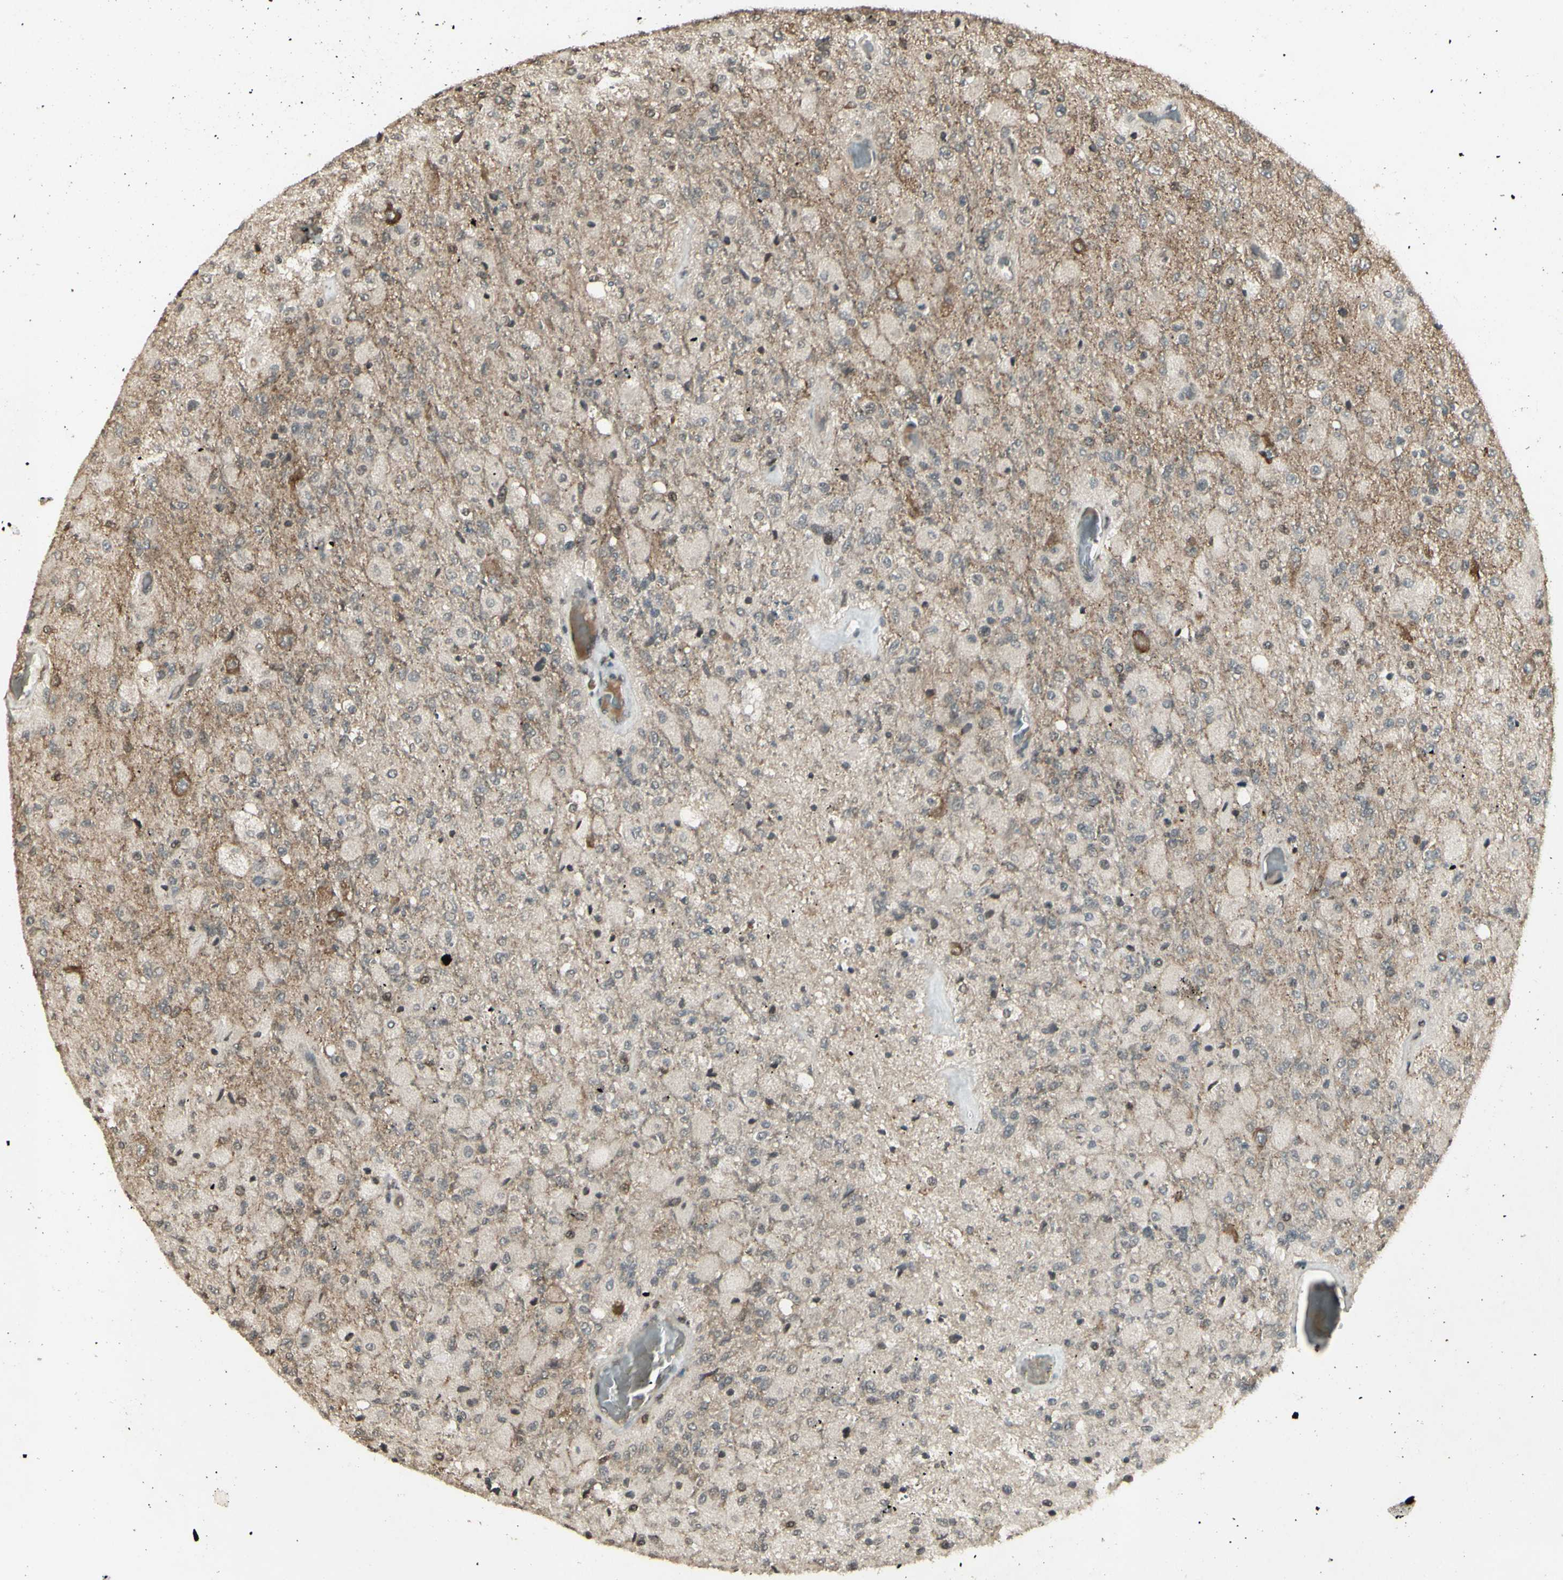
{"staining": {"intensity": "weak", "quantity": ">75%", "location": "cytoplasmic/membranous"}, "tissue": "glioma", "cell_type": "Tumor cells", "image_type": "cancer", "snomed": [{"axis": "morphology", "description": "Normal tissue, NOS"}, {"axis": "morphology", "description": "Glioma, malignant, High grade"}, {"axis": "topography", "description": "Cerebral cortex"}], "caption": "A histopathology image of human high-grade glioma (malignant) stained for a protein displays weak cytoplasmic/membranous brown staining in tumor cells.", "gene": "BLNK", "patient": {"sex": "male", "age": 77}}